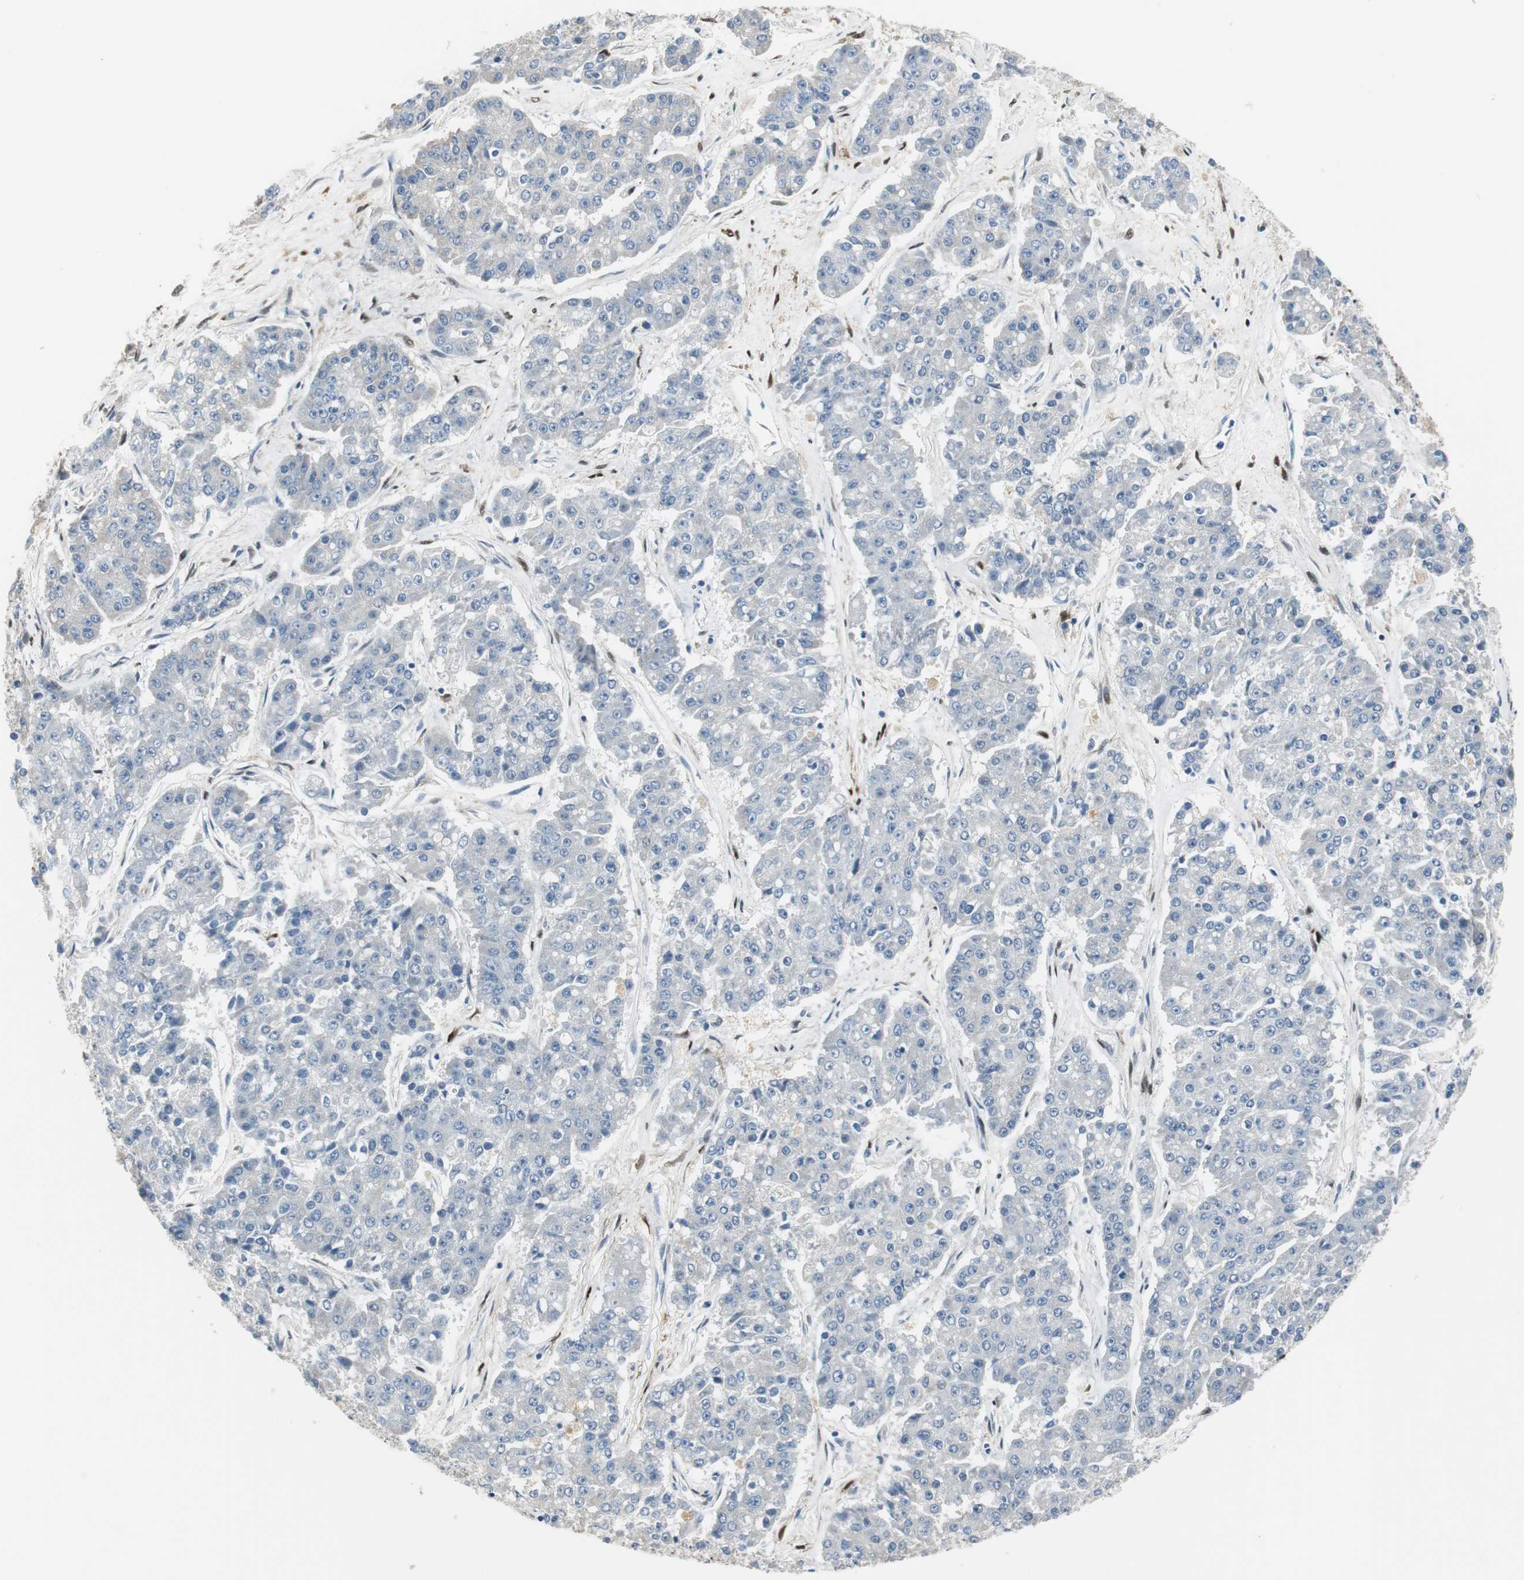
{"staining": {"intensity": "negative", "quantity": "none", "location": "none"}, "tissue": "pancreatic cancer", "cell_type": "Tumor cells", "image_type": "cancer", "snomed": [{"axis": "morphology", "description": "Adenocarcinoma, NOS"}, {"axis": "topography", "description": "Pancreas"}], "caption": "Pancreatic cancer (adenocarcinoma) stained for a protein using IHC demonstrates no expression tumor cells.", "gene": "FHL2", "patient": {"sex": "male", "age": 50}}